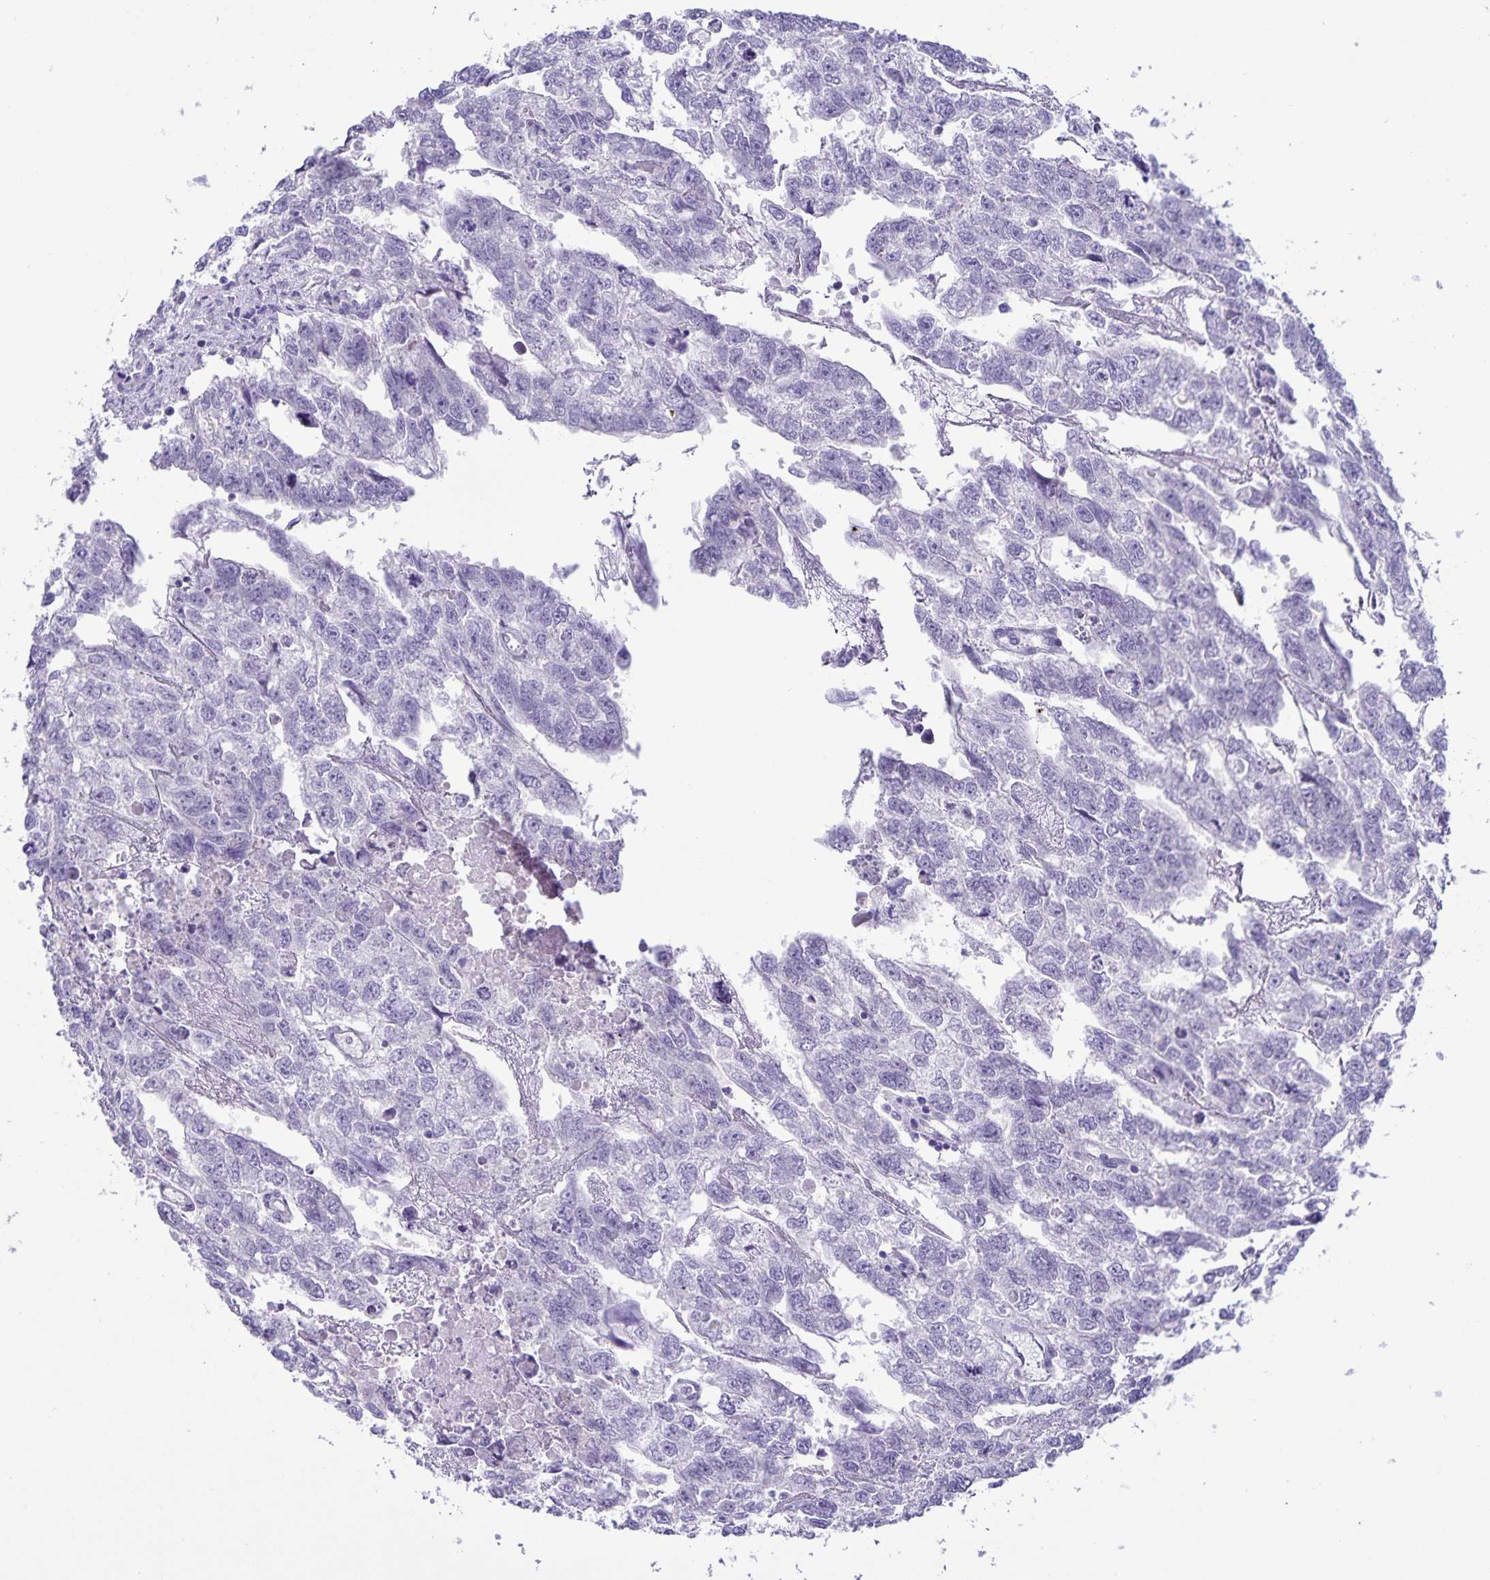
{"staining": {"intensity": "negative", "quantity": "none", "location": "none"}, "tissue": "testis cancer", "cell_type": "Tumor cells", "image_type": "cancer", "snomed": [{"axis": "morphology", "description": "Carcinoma, Embryonal, NOS"}, {"axis": "morphology", "description": "Teratoma, malignant, NOS"}, {"axis": "topography", "description": "Testis"}], "caption": "An IHC histopathology image of embryonal carcinoma (testis) is shown. There is no staining in tumor cells of embryonal carcinoma (testis).", "gene": "IBTK", "patient": {"sex": "male", "age": 44}}